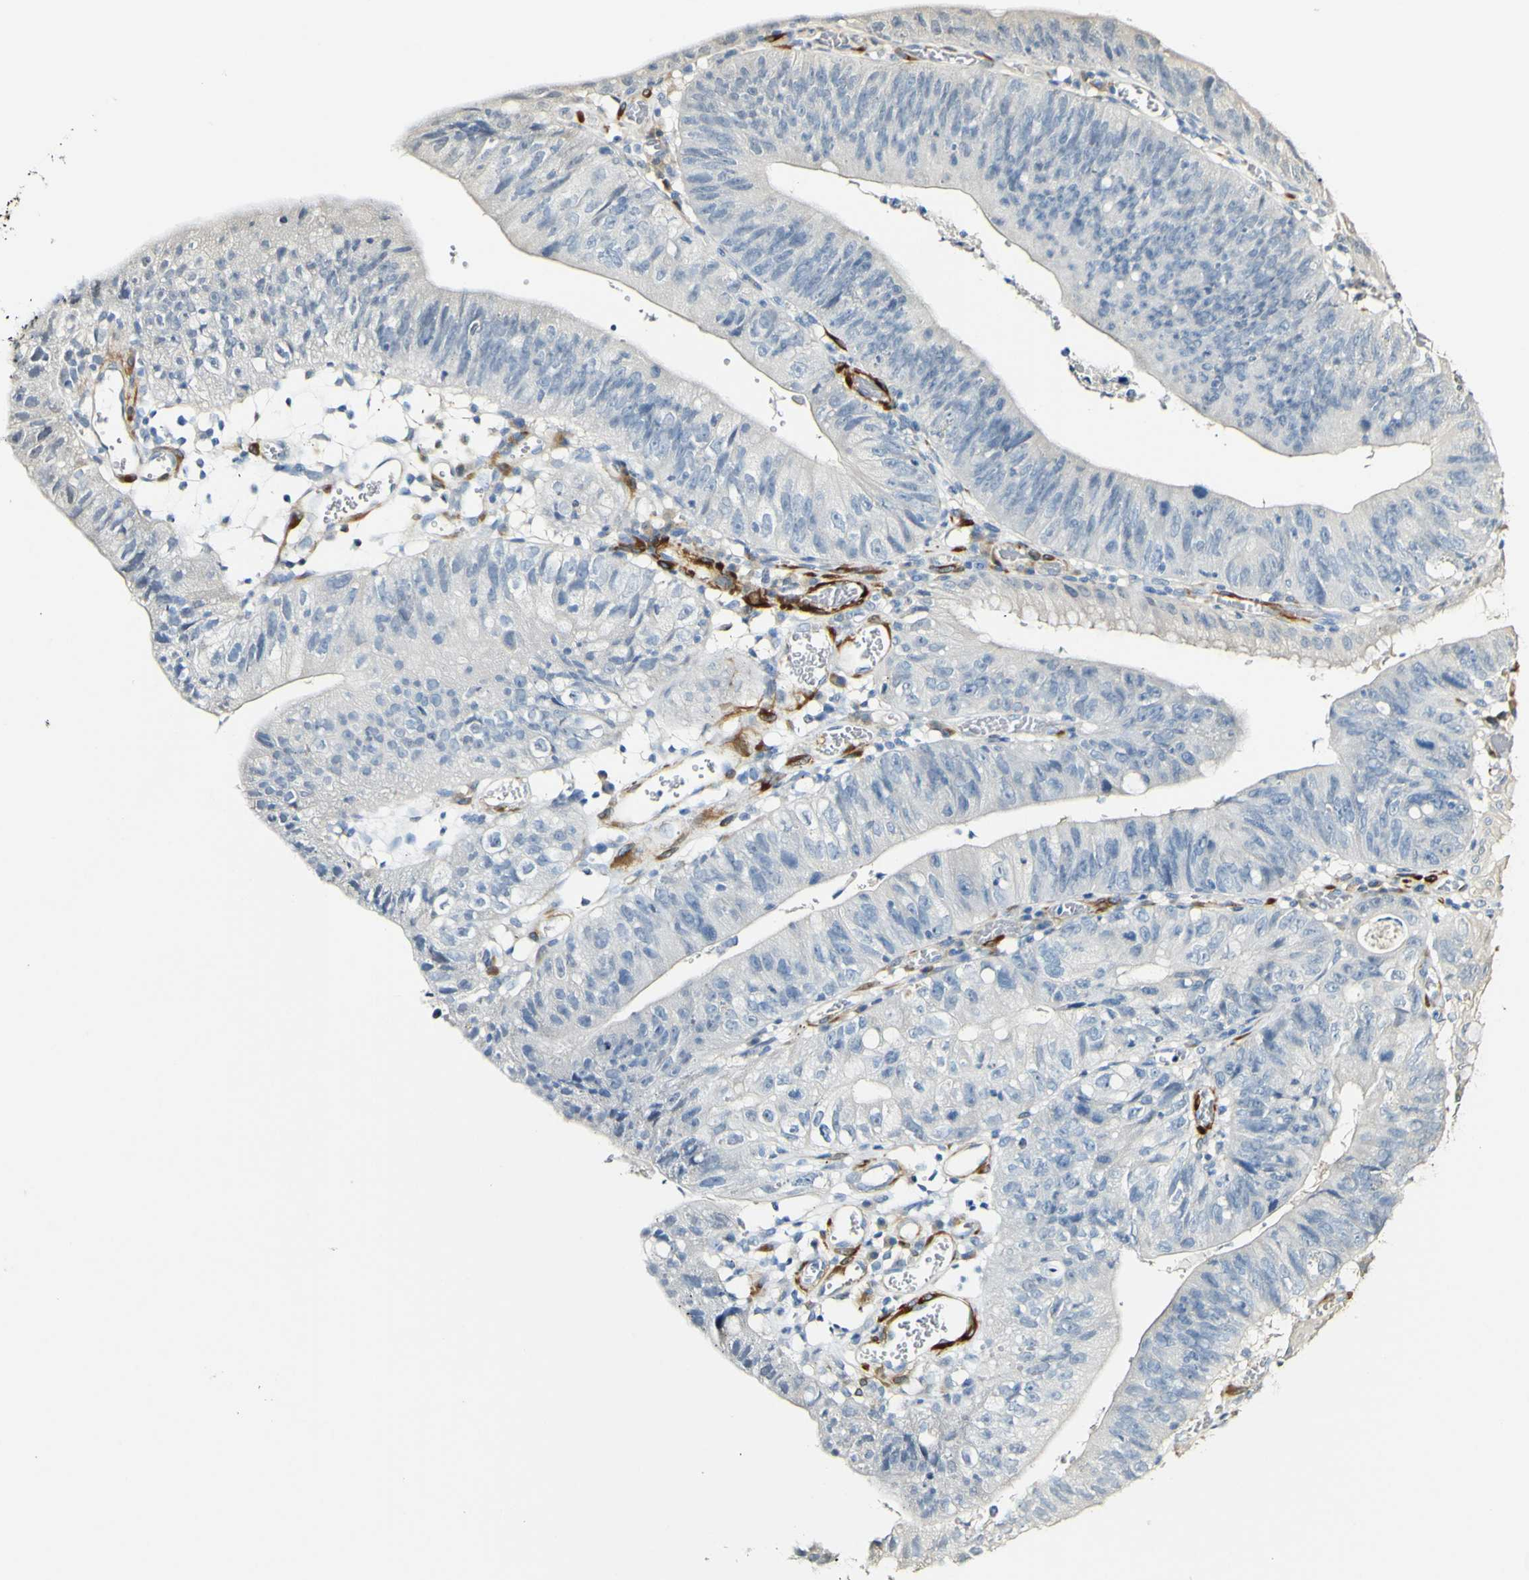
{"staining": {"intensity": "negative", "quantity": "none", "location": "none"}, "tissue": "stomach cancer", "cell_type": "Tumor cells", "image_type": "cancer", "snomed": [{"axis": "morphology", "description": "Adenocarcinoma, NOS"}, {"axis": "topography", "description": "Stomach"}], "caption": "A high-resolution micrograph shows IHC staining of stomach cancer (adenocarcinoma), which exhibits no significant staining in tumor cells.", "gene": "FMO3", "patient": {"sex": "male", "age": 59}}